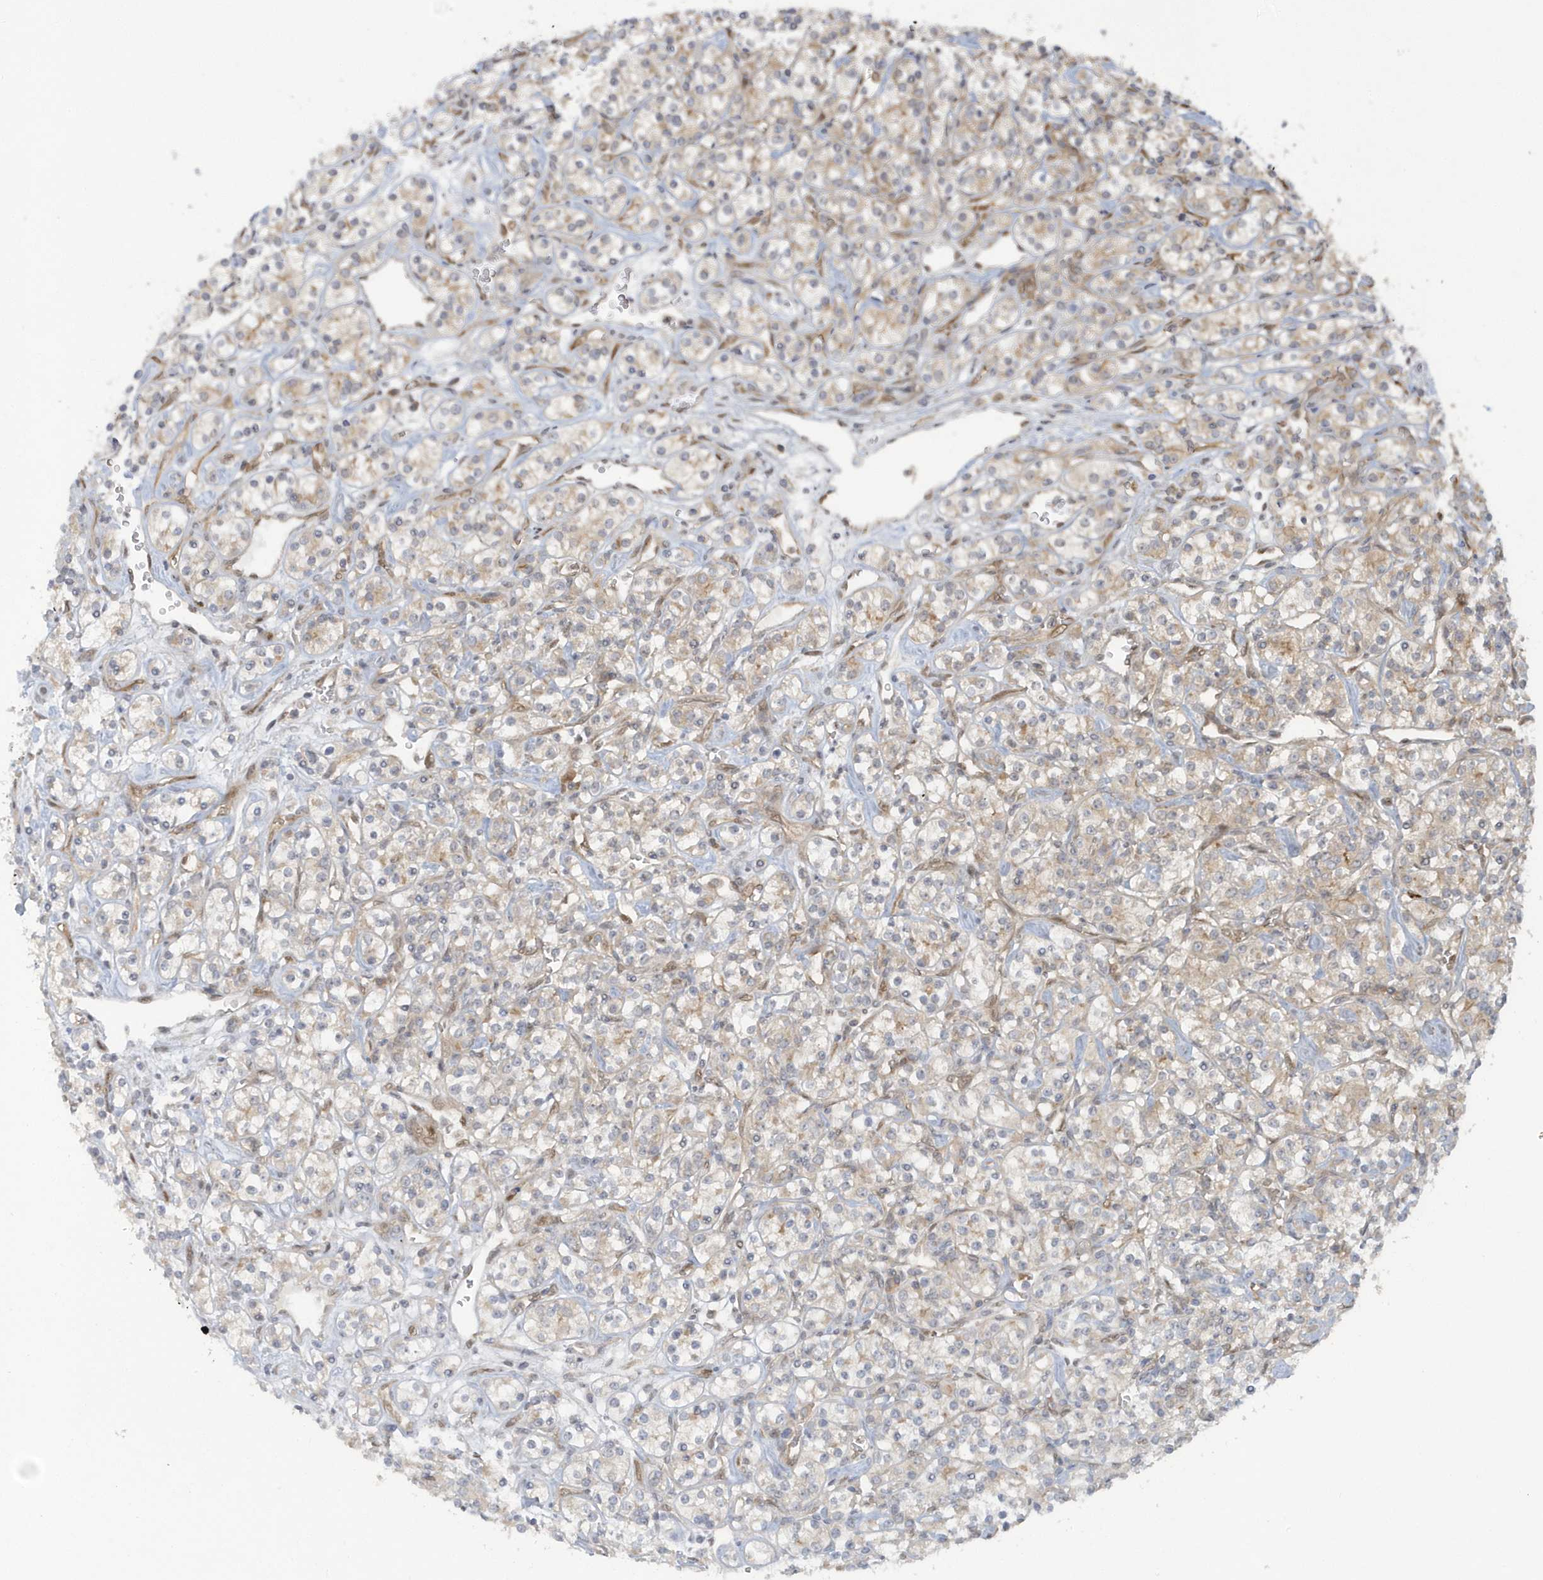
{"staining": {"intensity": "weak", "quantity": "<25%", "location": "cytoplasmic/membranous"}, "tissue": "renal cancer", "cell_type": "Tumor cells", "image_type": "cancer", "snomed": [{"axis": "morphology", "description": "Adenocarcinoma, NOS"}, {"axis": "topography", "description": "Kidney"}], "caption": "This image is of renal cancer (adenocarcinoma) stained with immunohistochemistry to label a protein in brown with the nuclei are counter-stained blue. There is no expression in tumor cells.", "gene": "ATG4A", "patient": {"sex": "male", "age": 77}}